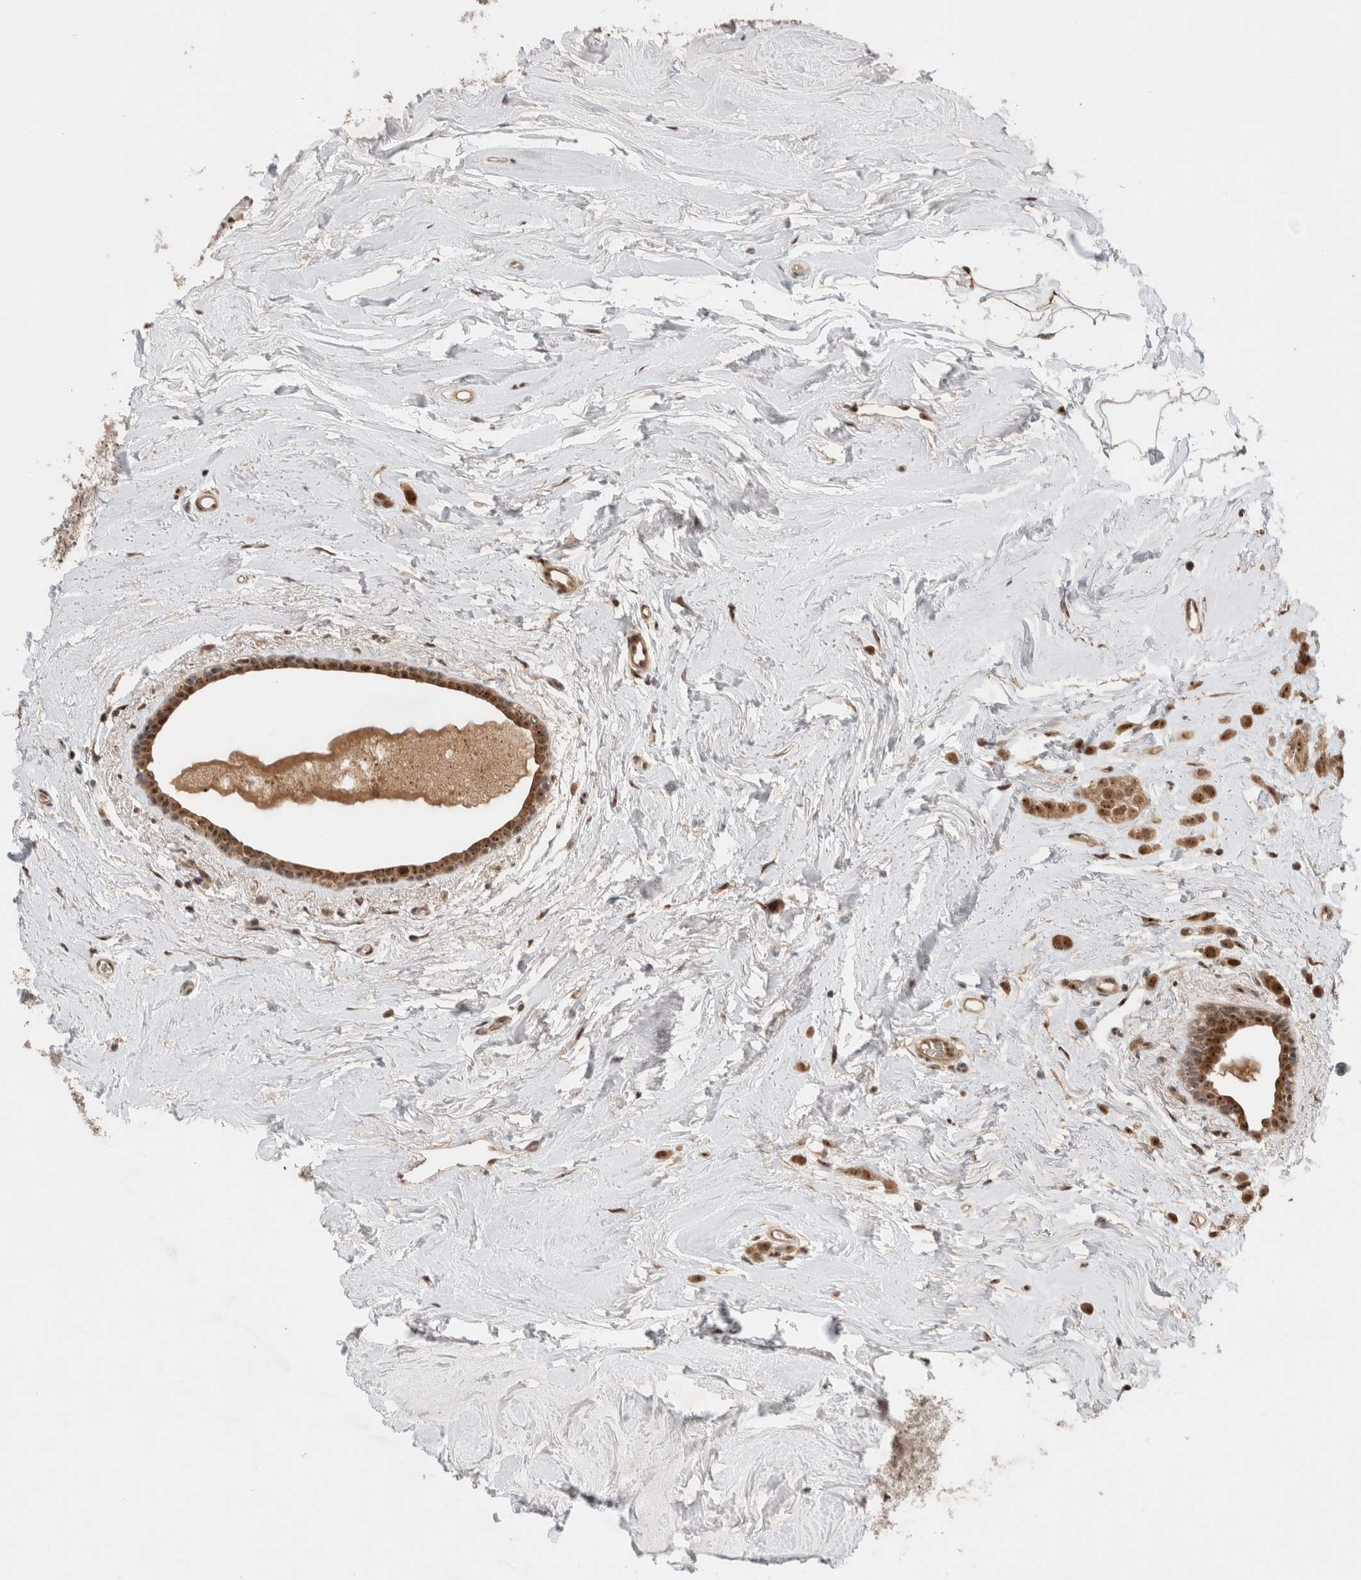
{"staining": {"intensity": "moderate", "quantity": ">75%", "location": "cytoplasmic/membranous,nuclear"}, "tissue": "breast cancer", "cell_type": "Tumor cells", "image_type": "cancer", "snomed": [{"axis": "morphology", "description": "Lobular carcinoma"}, {"axis": "topography", "description": "Breast"}], "caption": "DAB immunohistochemical staining of human breast cancer (lobular carcinoma) demonstrates moderate cytoplasmic/membranous and nuclear protein positivity in approximately >75% of tumor cells.", "gene": "MPHOSPH6", "patient": {"sex": "female", "age": 47}}